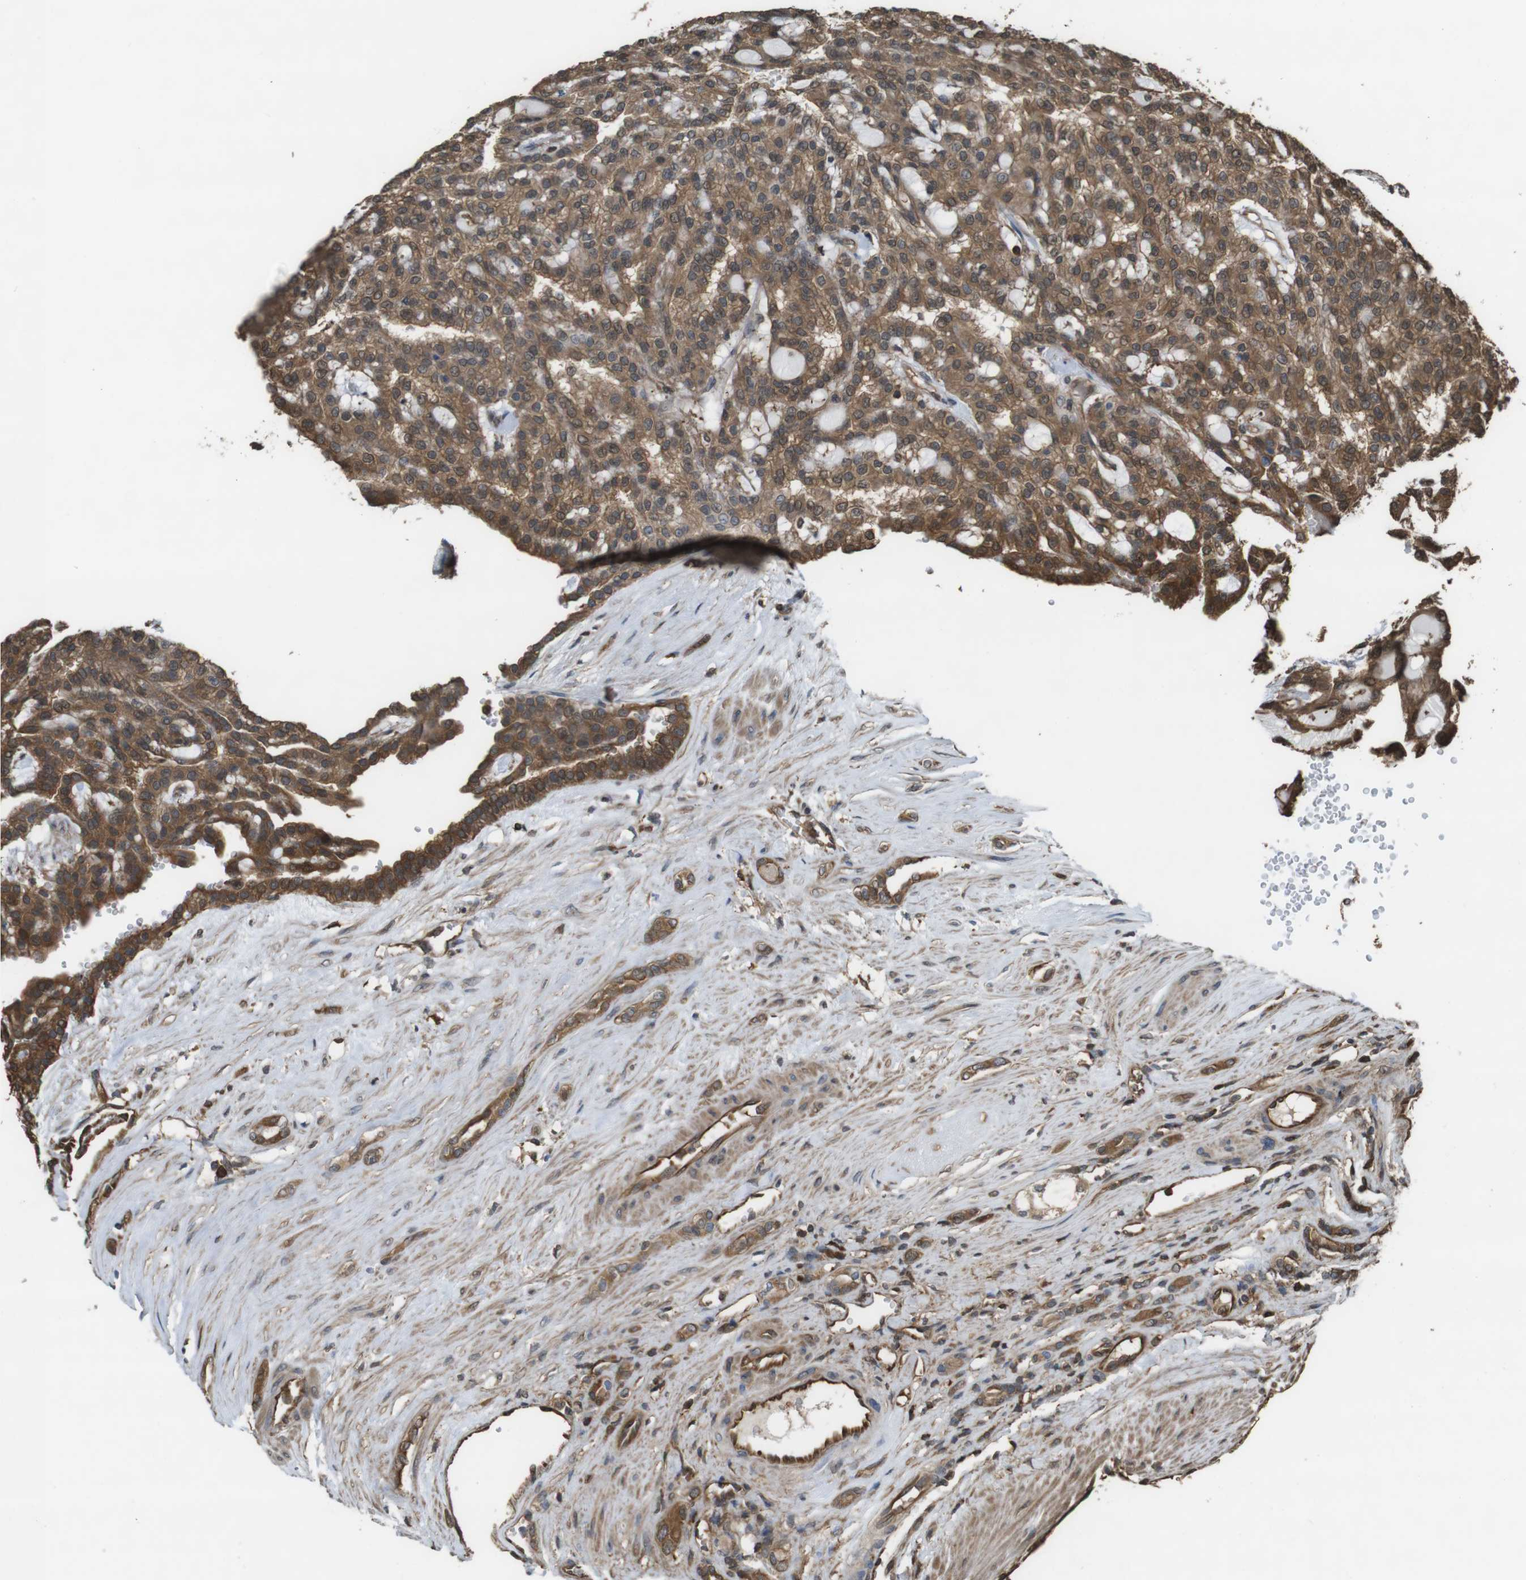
{"staining": {"intensity": "moderate", "quantity": ">75%", "location": "cytoplasmic/membranous,nuclear"}, "tissue": "renal cancer", "cell_type": "Tumor cells", "image_type": "cancer", "snomed": [{"axis": "morphology", "description": "Adenocarcinoma, NOS"}, {"axis": "topography", "description": "Kidney"}], "caption": "IHC of renal cancer demonstrates medium levels of moderate cytoplasmic/membranous and nuclear positivity in about >75% of tumor cells.", "gene": "ARHGDIA", "patient": {"sex": "male", "age": 63}}